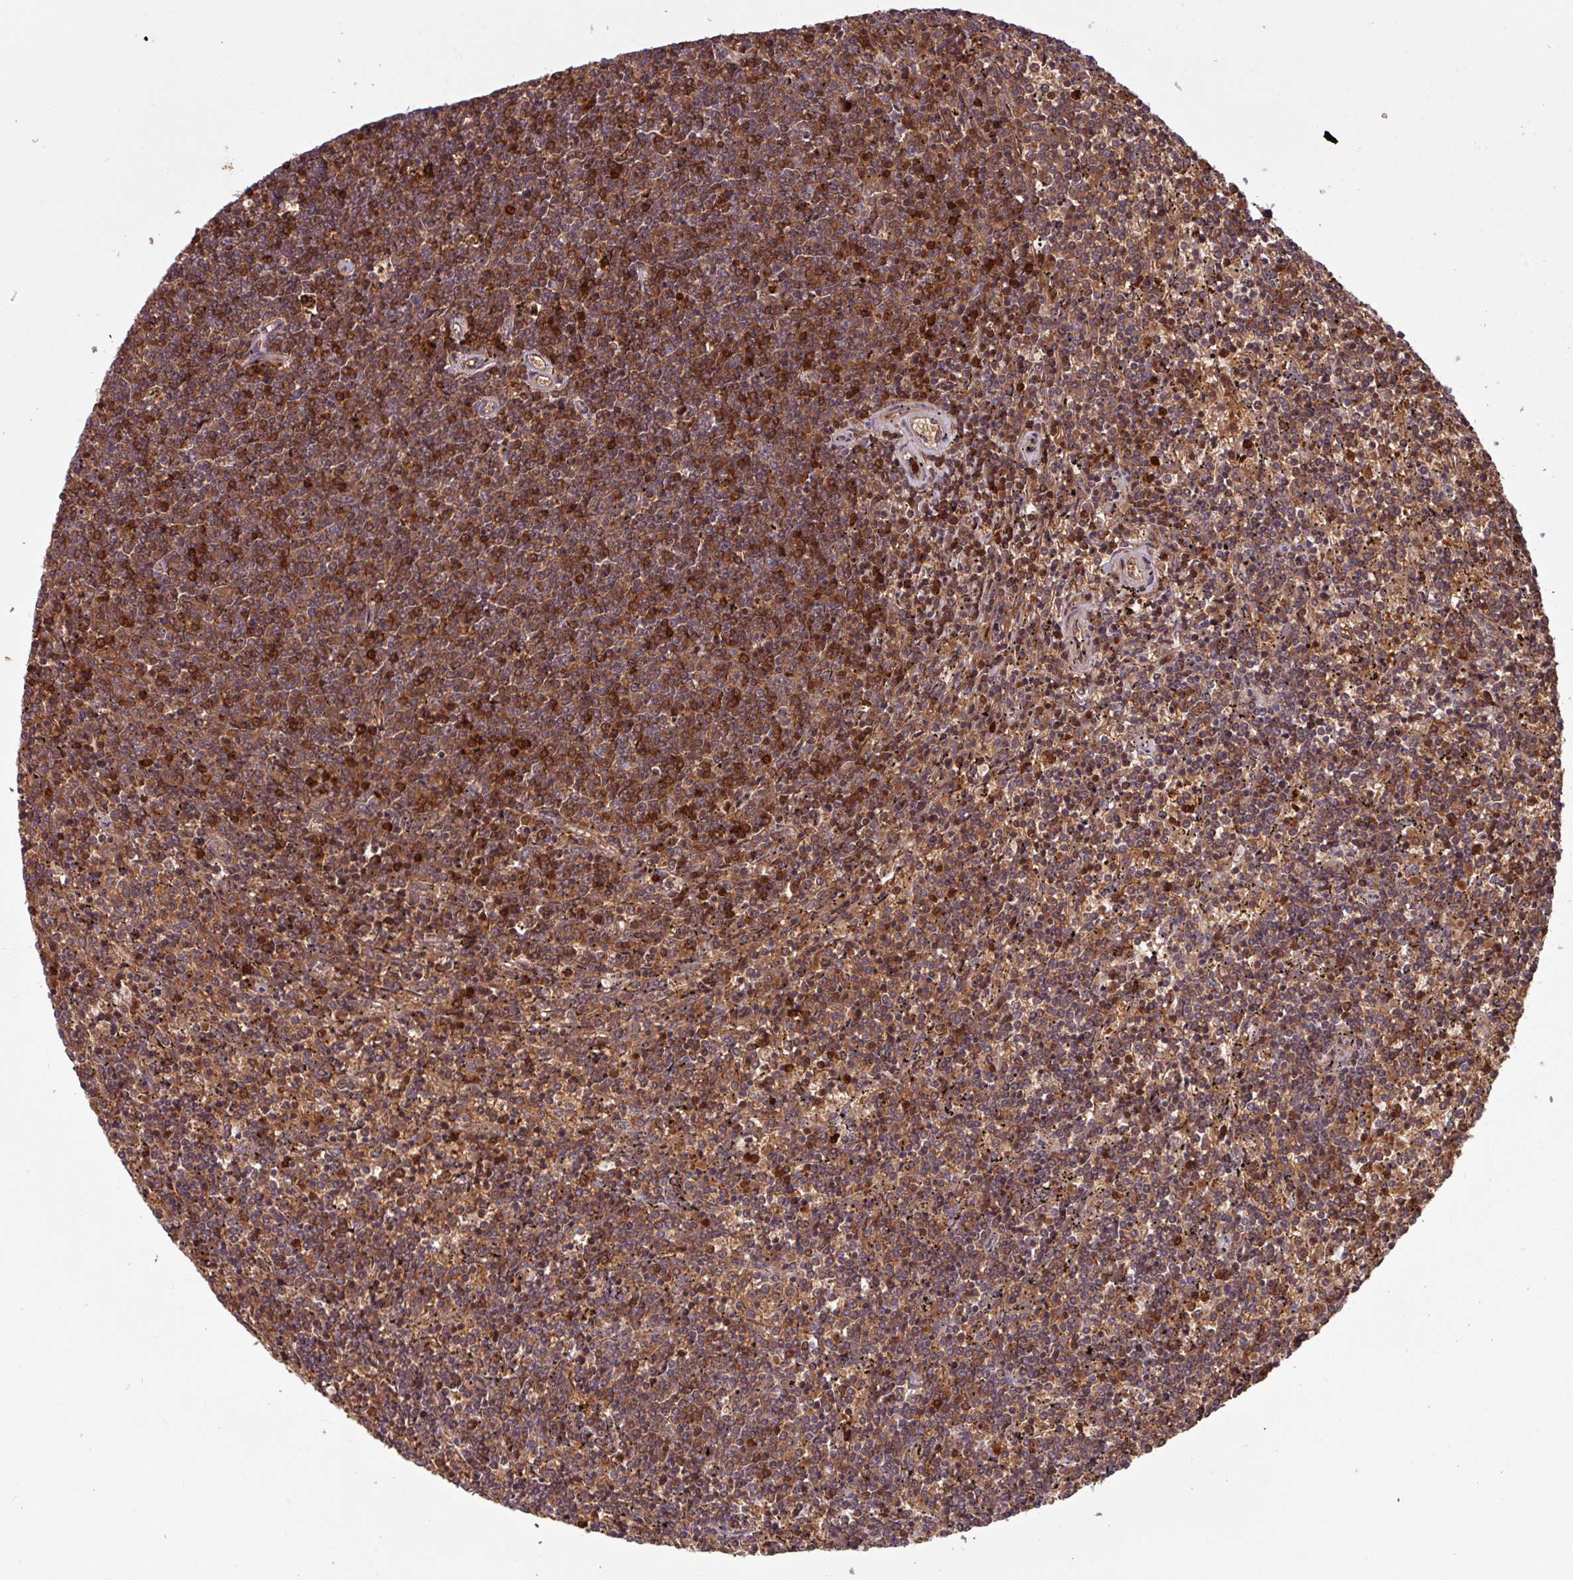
{"staining": {"intensity": "moderate", "quantity": ">75%", "location": "cytoplasmic/membranous,nuclear"}, "tissue": "lymphoma", "cell_type": "Tumor cells", "image_type": "cancer", "snomed": [{"axis": "morphology", "description": "Malignant lymphoma, non-Hodgkin's type, Low grade"}, {"axis": "topography", "description": "Spleen"}], "caption": "Brown immunohistochemical staining in low-grade malignant lymphoma, non-Hodgkin's type displays moderate cytoplasmic/membranous and nuclear positivity in about >75% of tumor cells. (brown staining indicates protein expression, while blue staining denotes nuclei).", "gene": "SEC61G", "patient": {"sex": "female", "age": 50}}